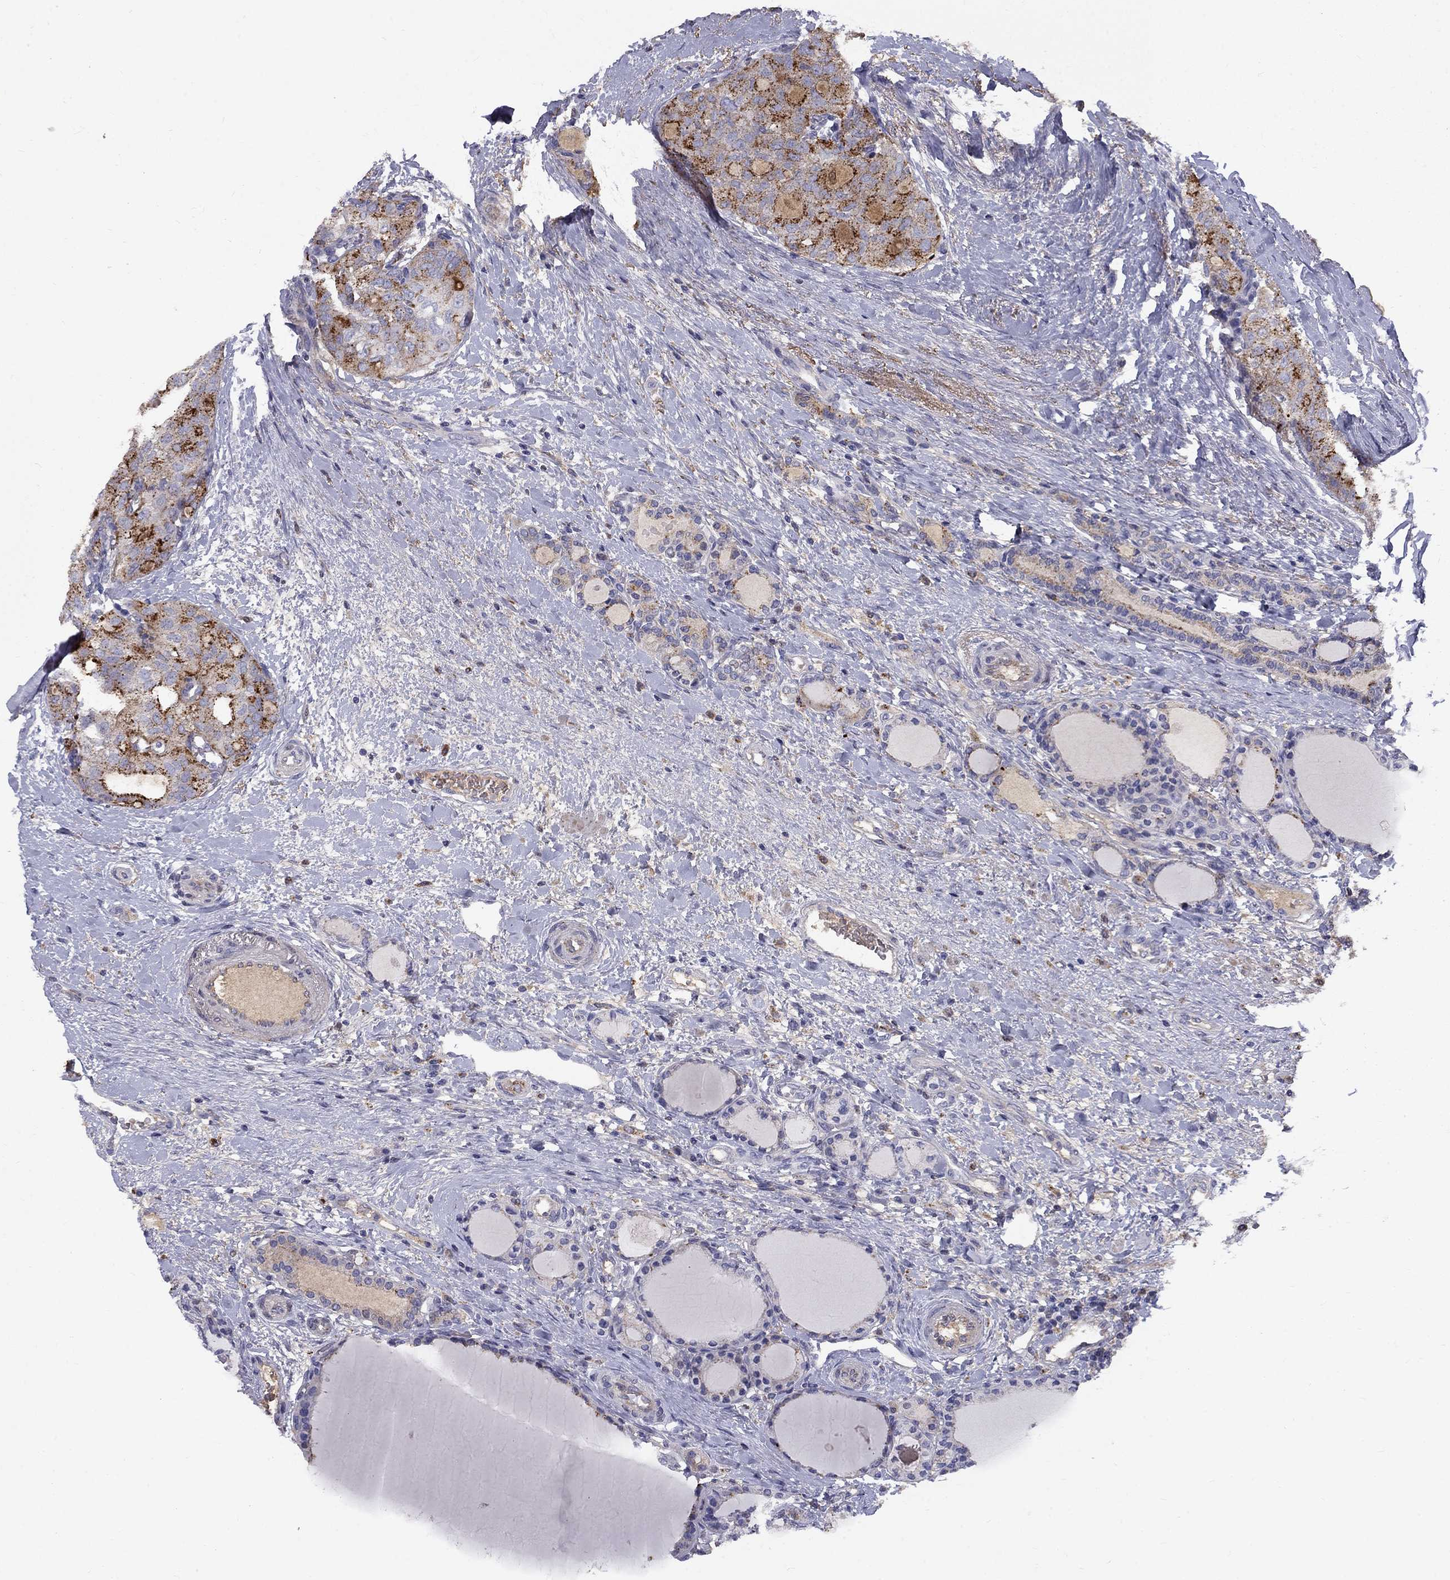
{"staining": {"intensity": "strong", "quantity": "25%-75%", "location": "cytoplasmic/membranous"}, "tissue": "thyroid cancer", "cell_type": "Tumor cells", "image_type": "cancer", "snomed": [{"axis": "morphology", "description": "Follicular adenoma carcinoma, NOS"}, {"axis": "topography", "description": "Thyroid gland"}], "caption": "Protein staining of follicular adenoma carcinoma (thyroid) tissue demonstrates strong cytoplasmic/membranous positivity in about 25%-75% of tumor cells. The staining was performed using DAB (3,3'-diaminobenzidine) to visualize the protein expression in brown, while the nuclei were stained in blue with hematoxylin (Magnification: 20x).", "gene": "EPDR1", "patient": {"sex": "male", "age": 75}}